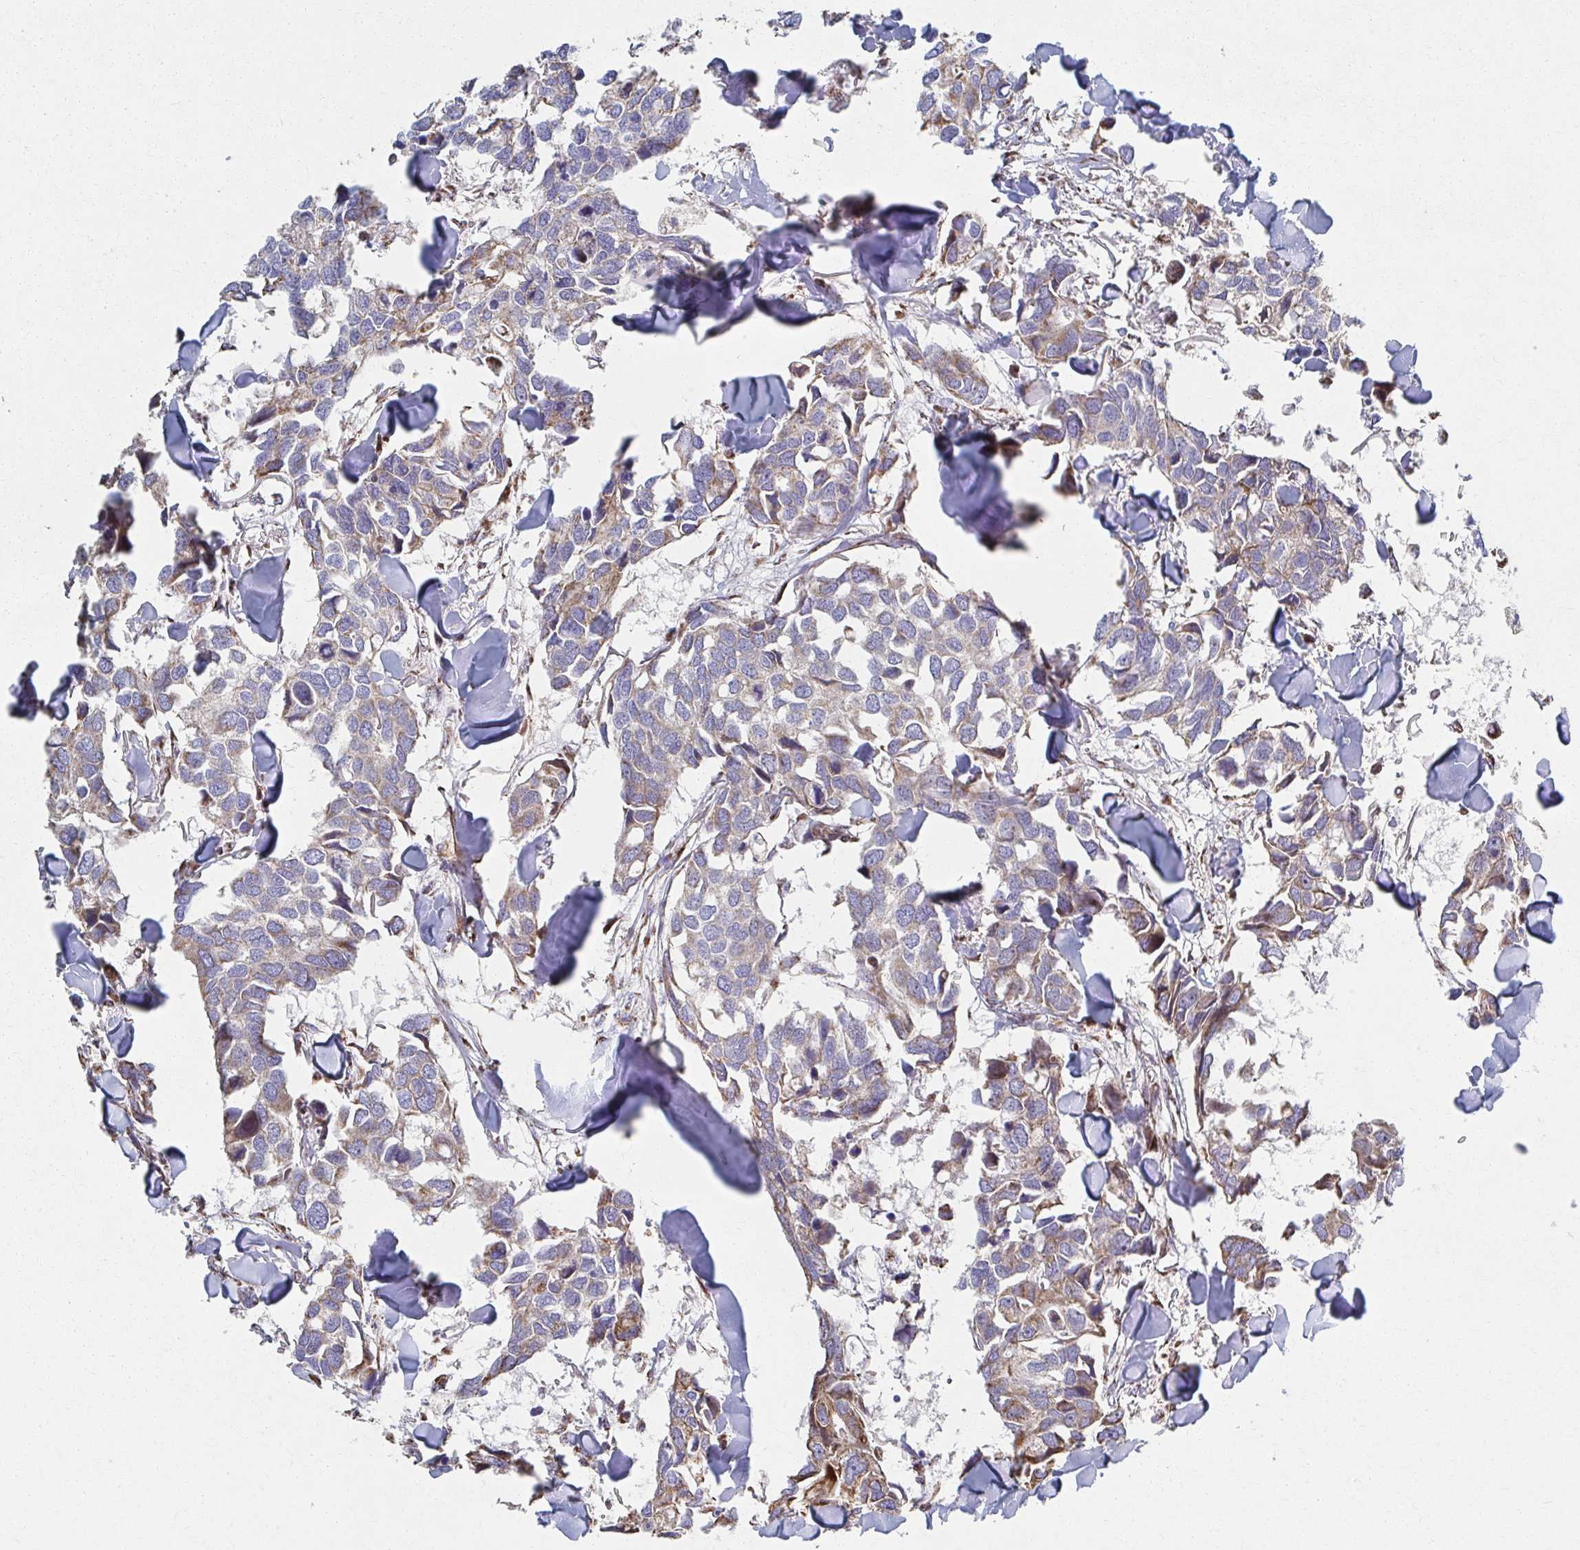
{"staining": {"intensity": "weak", "quantity": "<25%", "location": "cytoplasmic/membranous"}, "tissue": "breast cancer", "cell_type": "Tumor cells", "image_type": "cancer", "snomed": [{"axis": "morphology", "description": "Duct carcinoma"}, {"axis": "topography", "description": "Breast"}], "caption": "Immunohistochemical staining of human breast cancer exhibits no significant positivity in tumor cells.", "gene": "SAT1", "patient": {"sex": "female", "age": 83}}